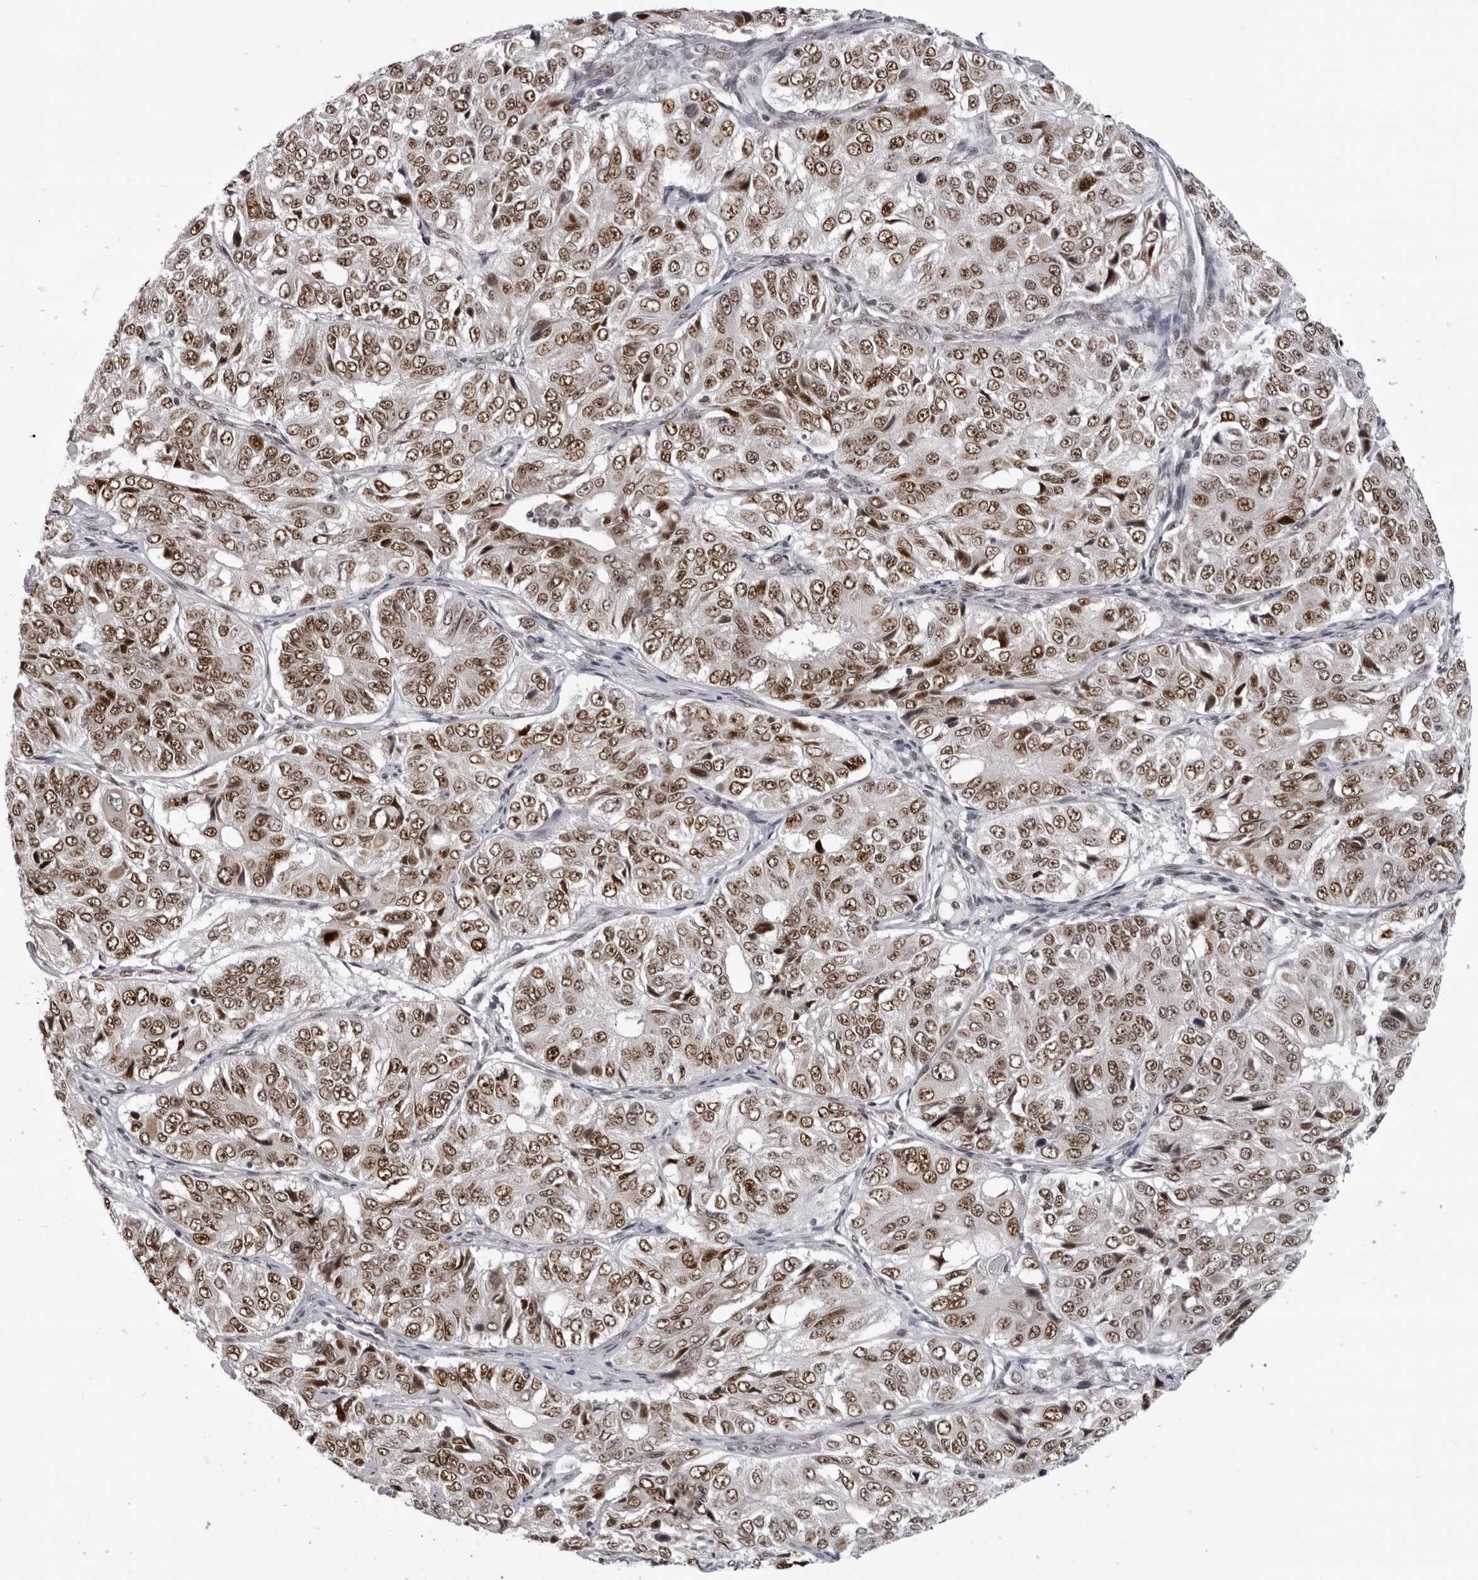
{"staining": {"intensity": "moderate", "quantity": ">75%", "location": "nuclear"}, "tissue": "ovarian cancer", "cell_type": "Tumor cells", "image_type": "cancer", "snomed": [{"axis": "morphology", "description": "Carcinoma, endometroid"}, {"axis": "topography", "description": "Ovary"}], "caption": "Immunohistochemical staining of human ovarian cancer (endometroid carcinoma) demonstrates medium levels of moderate nuclear protein staining in about >75% of tumor cells.", "gene": "HEXIM2", "patient": {"sex": "female", "age": 51}}